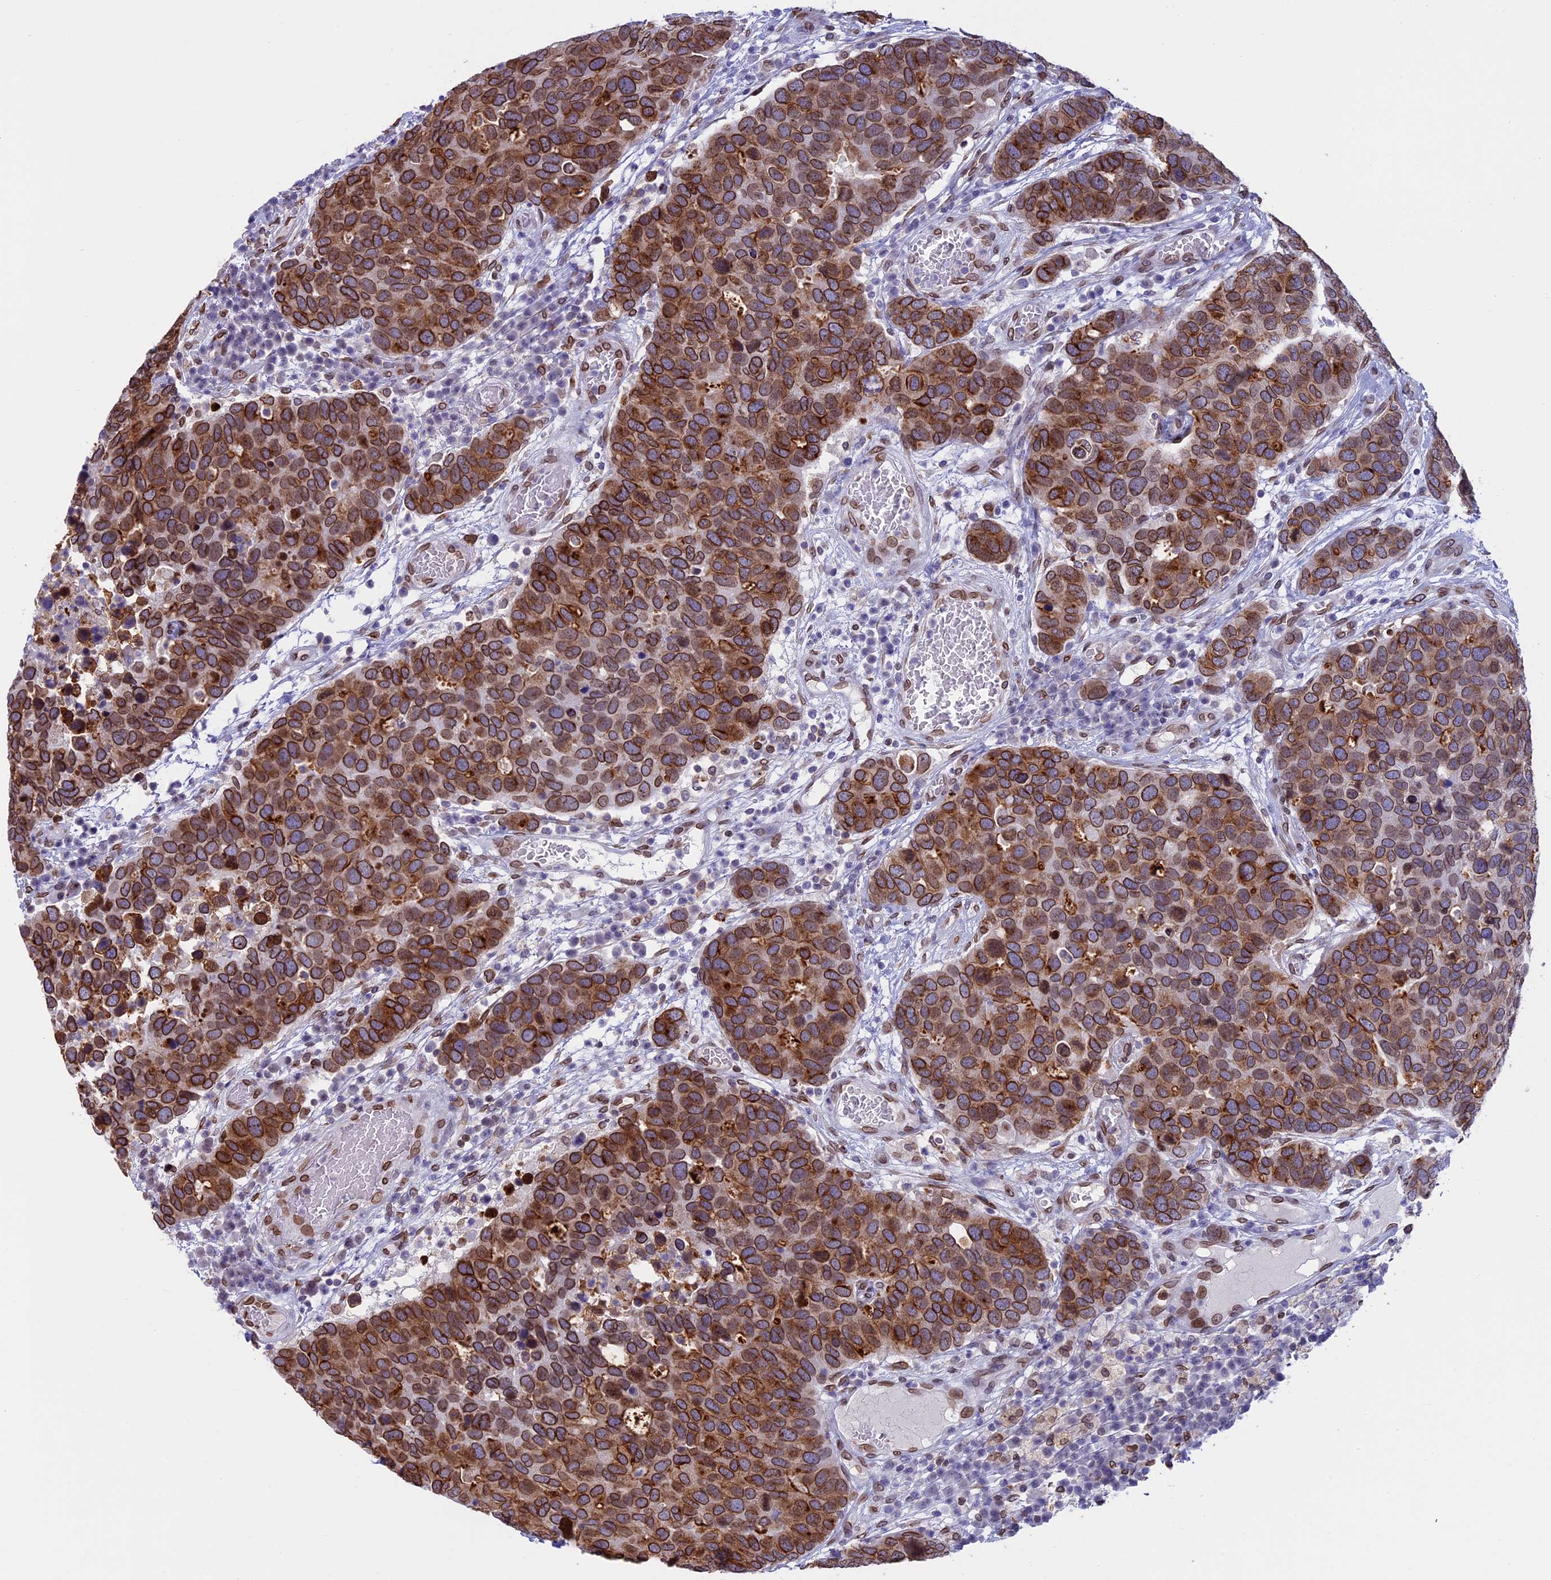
{"staining": {"intensity": "moderate", "quantity": ">75%", "location": "cytoplasmic/membranous,nuclear"}, "tissue": "breast cancer", "cell_type": "Tumor cells", "image_type": "cancer", "snomed": [{"axis": "morphology", "description": "Duct carcinoma"}, {"axis": "topography", "description": "Breast"}], "caption": "Immunohistochemistry (IHC) staining of breast cancer, which demonstrates medium levels of moderate cytoplasmic/membranous and nuclear staining in about >75% of tumor cells indicating moderate cytoplasmic/membranous and nuclear protein expression. The staining was performed using DAB (brown) for protein detection and nuclei were counterstained in hematoxylin (blue).", "gene": "TMPRSS7", "patient": {"sex": "female", "age": 83}}